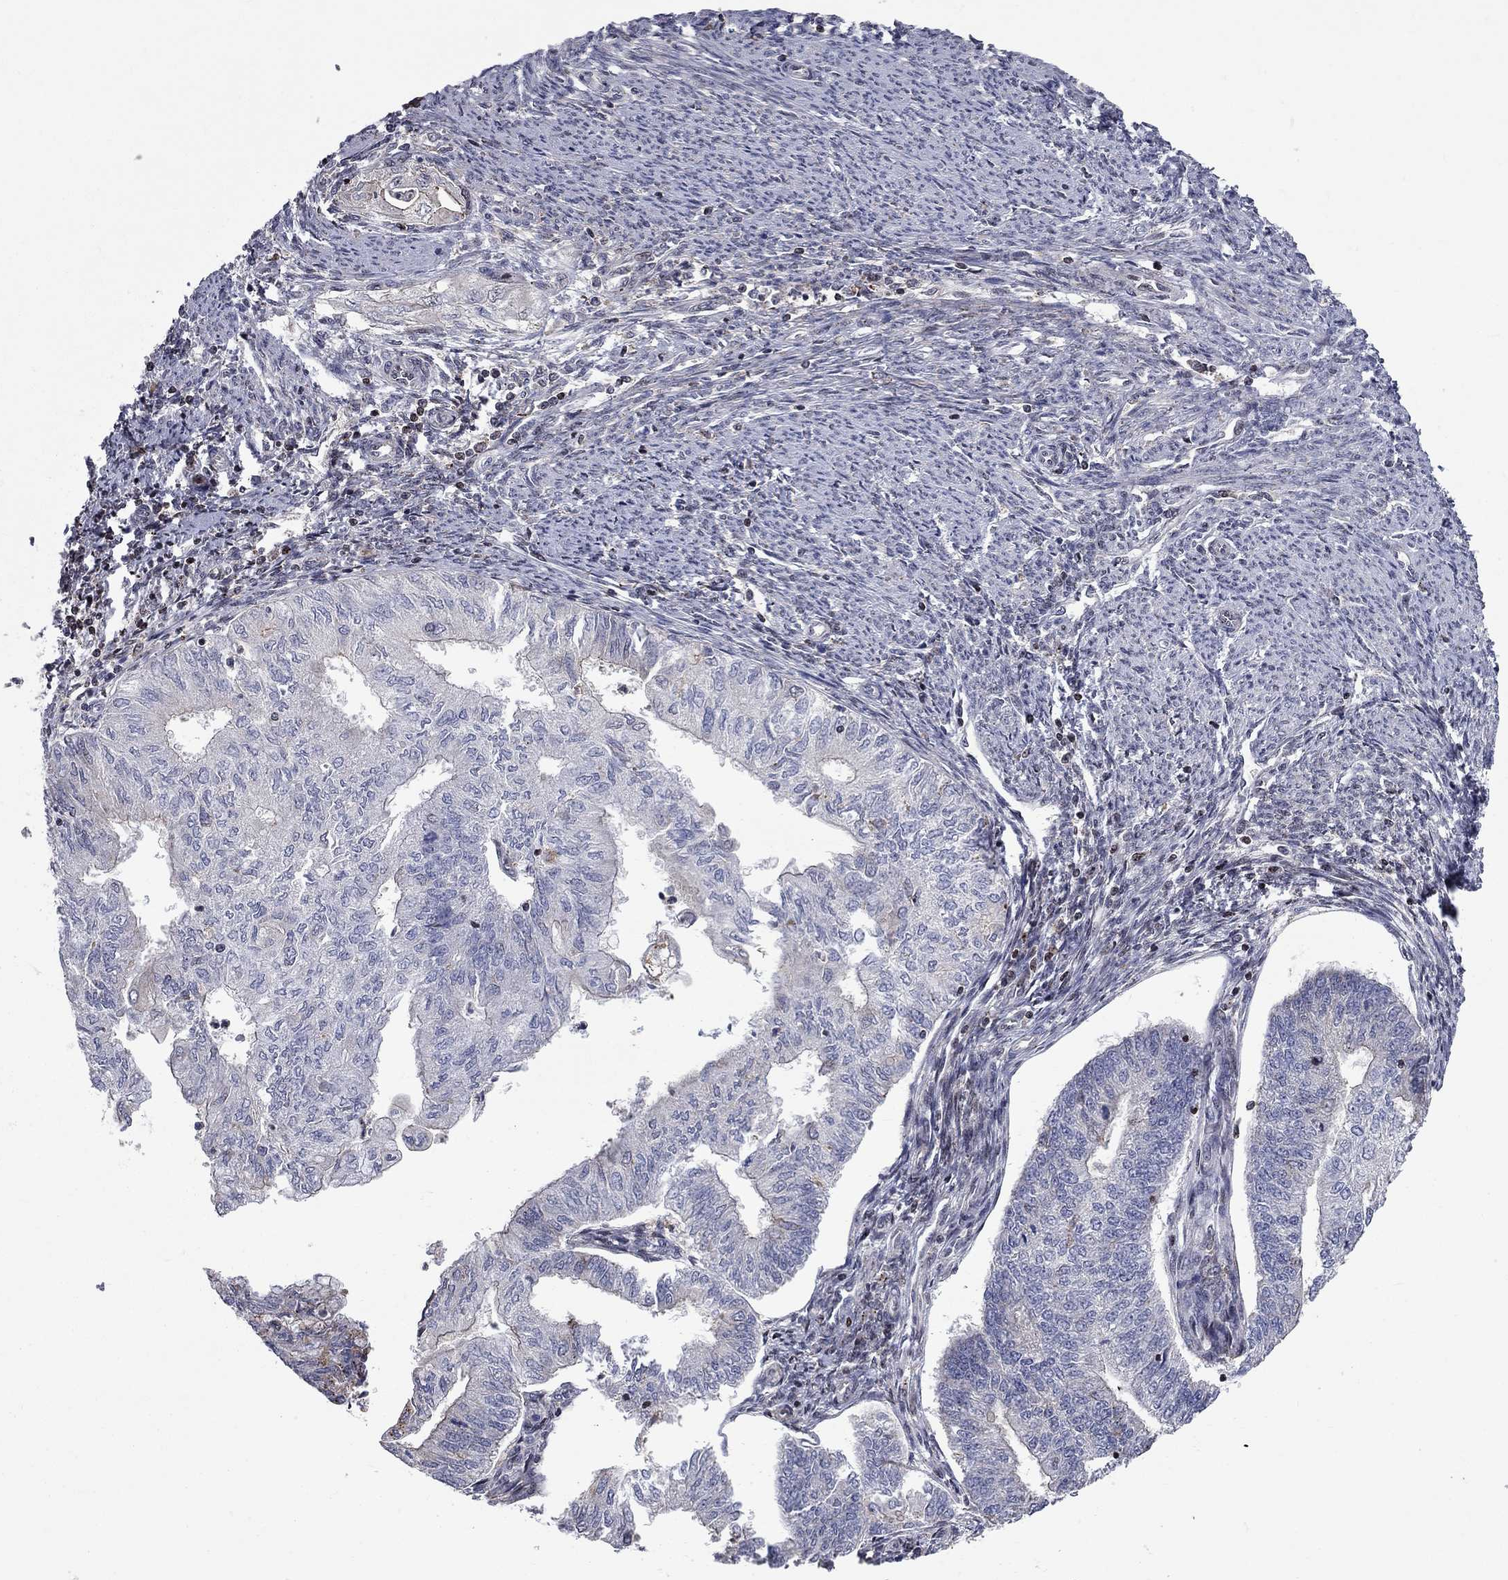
{"staining": {"intensity": "negative", "quantity": "none", "location": "none"}, "tissue": "endometrial cancer", "cell_type": "Tumor cells", "image_type": "cancer", "snomed": [{"axis": "morphology", "description": "Adenocarcinoma, NOS"}, {"axis": "topography", "description": "Endometrium"}], "caption": "Photomicrograph shows no significant protein positivity in tumor cells of endometrial adenocarcinoma. (Stains: DAB IHC with hematoxylin counter stain, Microscopy: brightfield microscopy at high magnification).", "gene": "ERN2", "patient": {"sex": "female", "age": 59}}